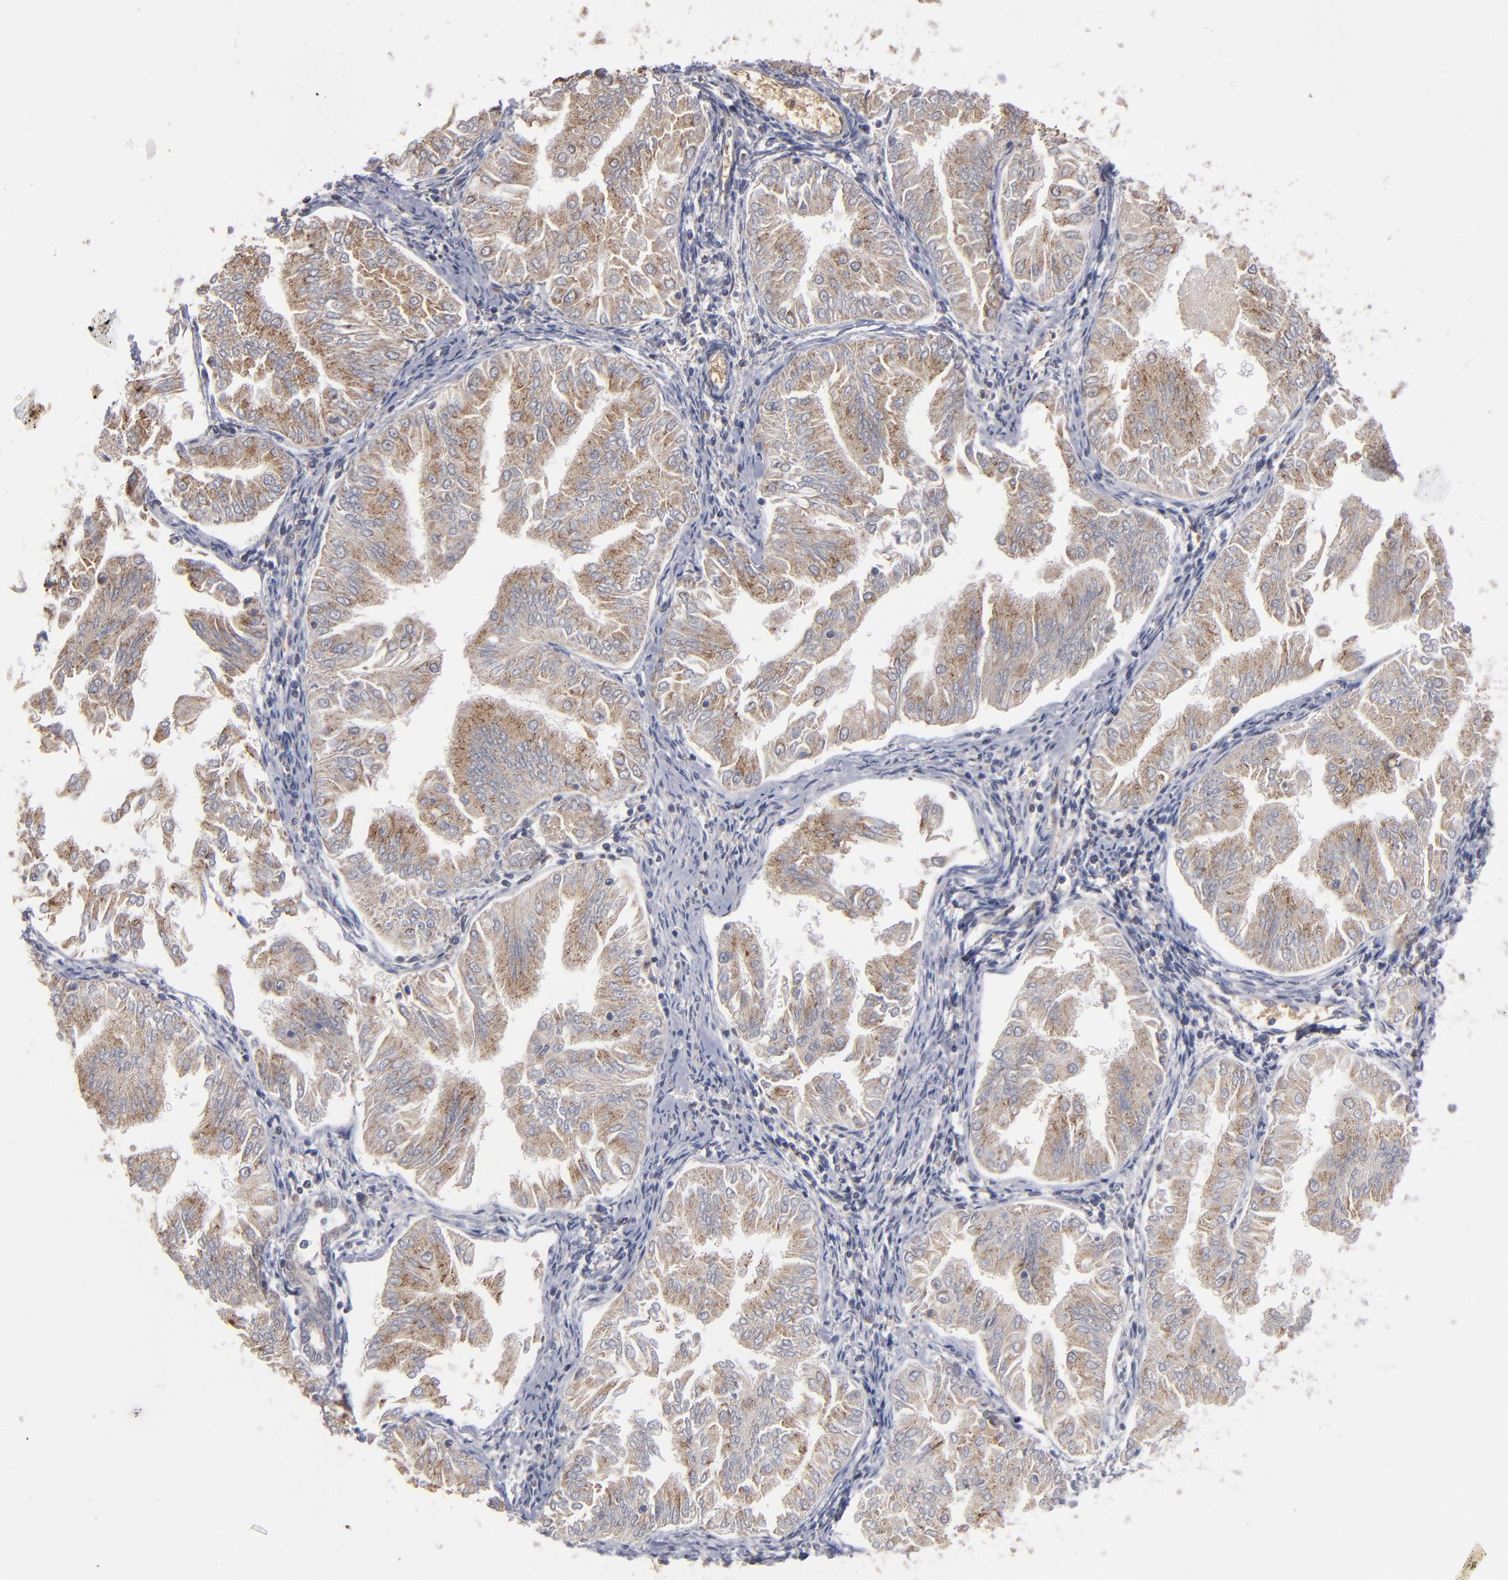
{"staining": {"intensity": "moderate", "quantity": ">75%", "location": "cytoplasmic/membranous"}, "tissue": "endometrial cancer", "cell_type": "Tumor cells", "image_type": "cancer", "snomed": [{"axis": "morphology", "description": "Adenocarcinoma, NOS"}, {"axis": "topography", "description": "Endometrium"}], "caption": "Immunohistochemistry staining of endometrial cancer, which reveals medium levels of moderate cytoplasmic/membranous positivity in about >75% of tumor cells indicating moderate cytoplasmic/membranous protein positivity. The staining was performed using DAB (brown) for protein detection and nuclei were counterstained in hematoxylin (blue).", "gene": "MIPOL1", "patient": {"sex": "female", "age": 53}}